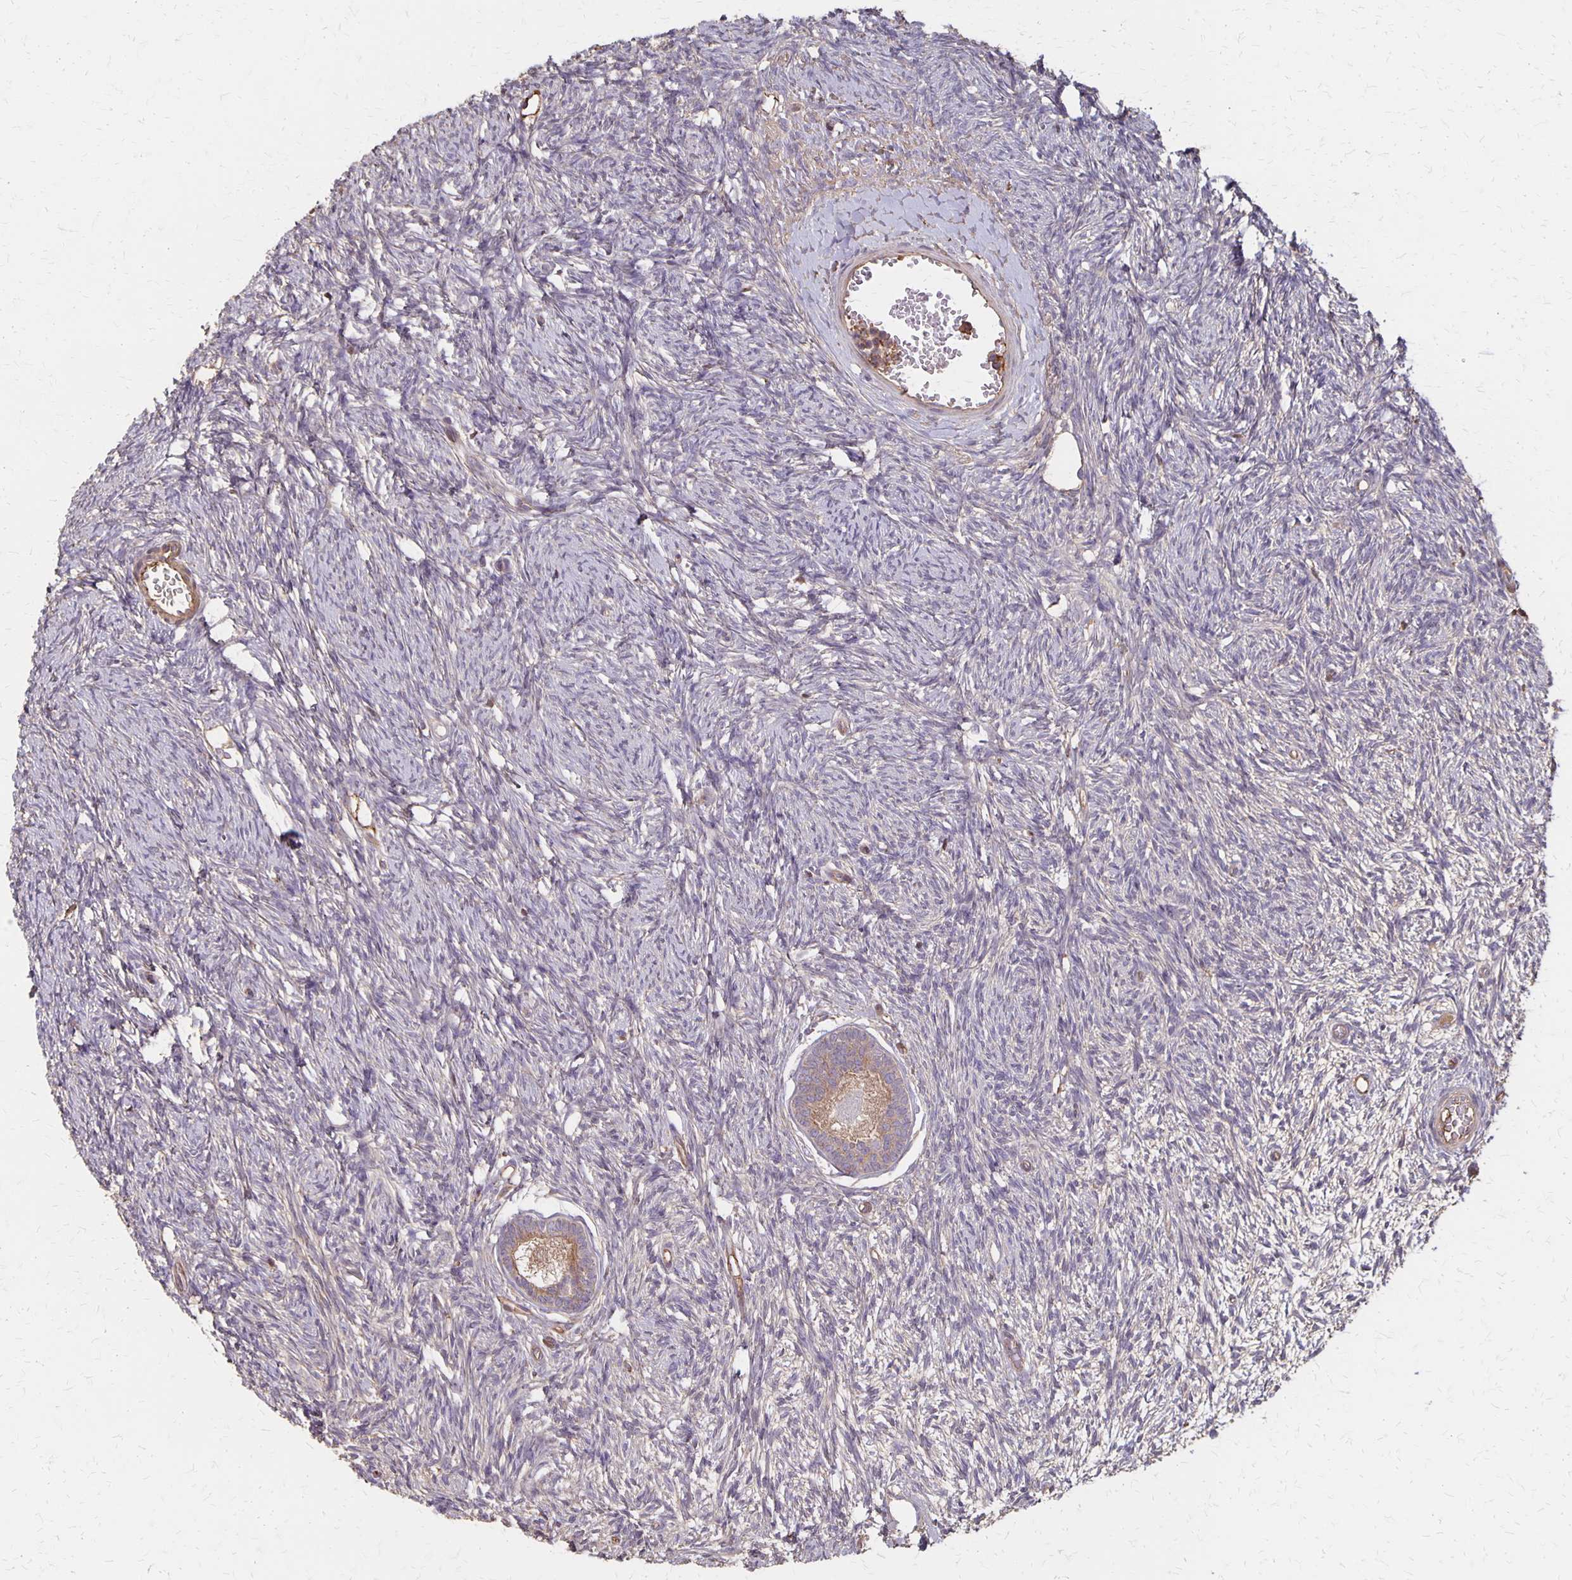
{"staining": {"intensity": "moderate", "quantity": ">75%", "location": "cytoplasmic/membranous"}, "tissue": "ovary", "cell_type": "Follicle cells", "image_type": "normal", "snomed": [{"axis": "morphology", "description": "Normal tissue, NOS"}, {"axis": "topography", "description": "Ovary"}], "caption": "Protein staining of benign ovary demonstrates moderate cytoplasmic/membranous positivity in about >75% of follicle cells.", "gene": "PROM2", "patient": {"sex": "female", "age": 33}}